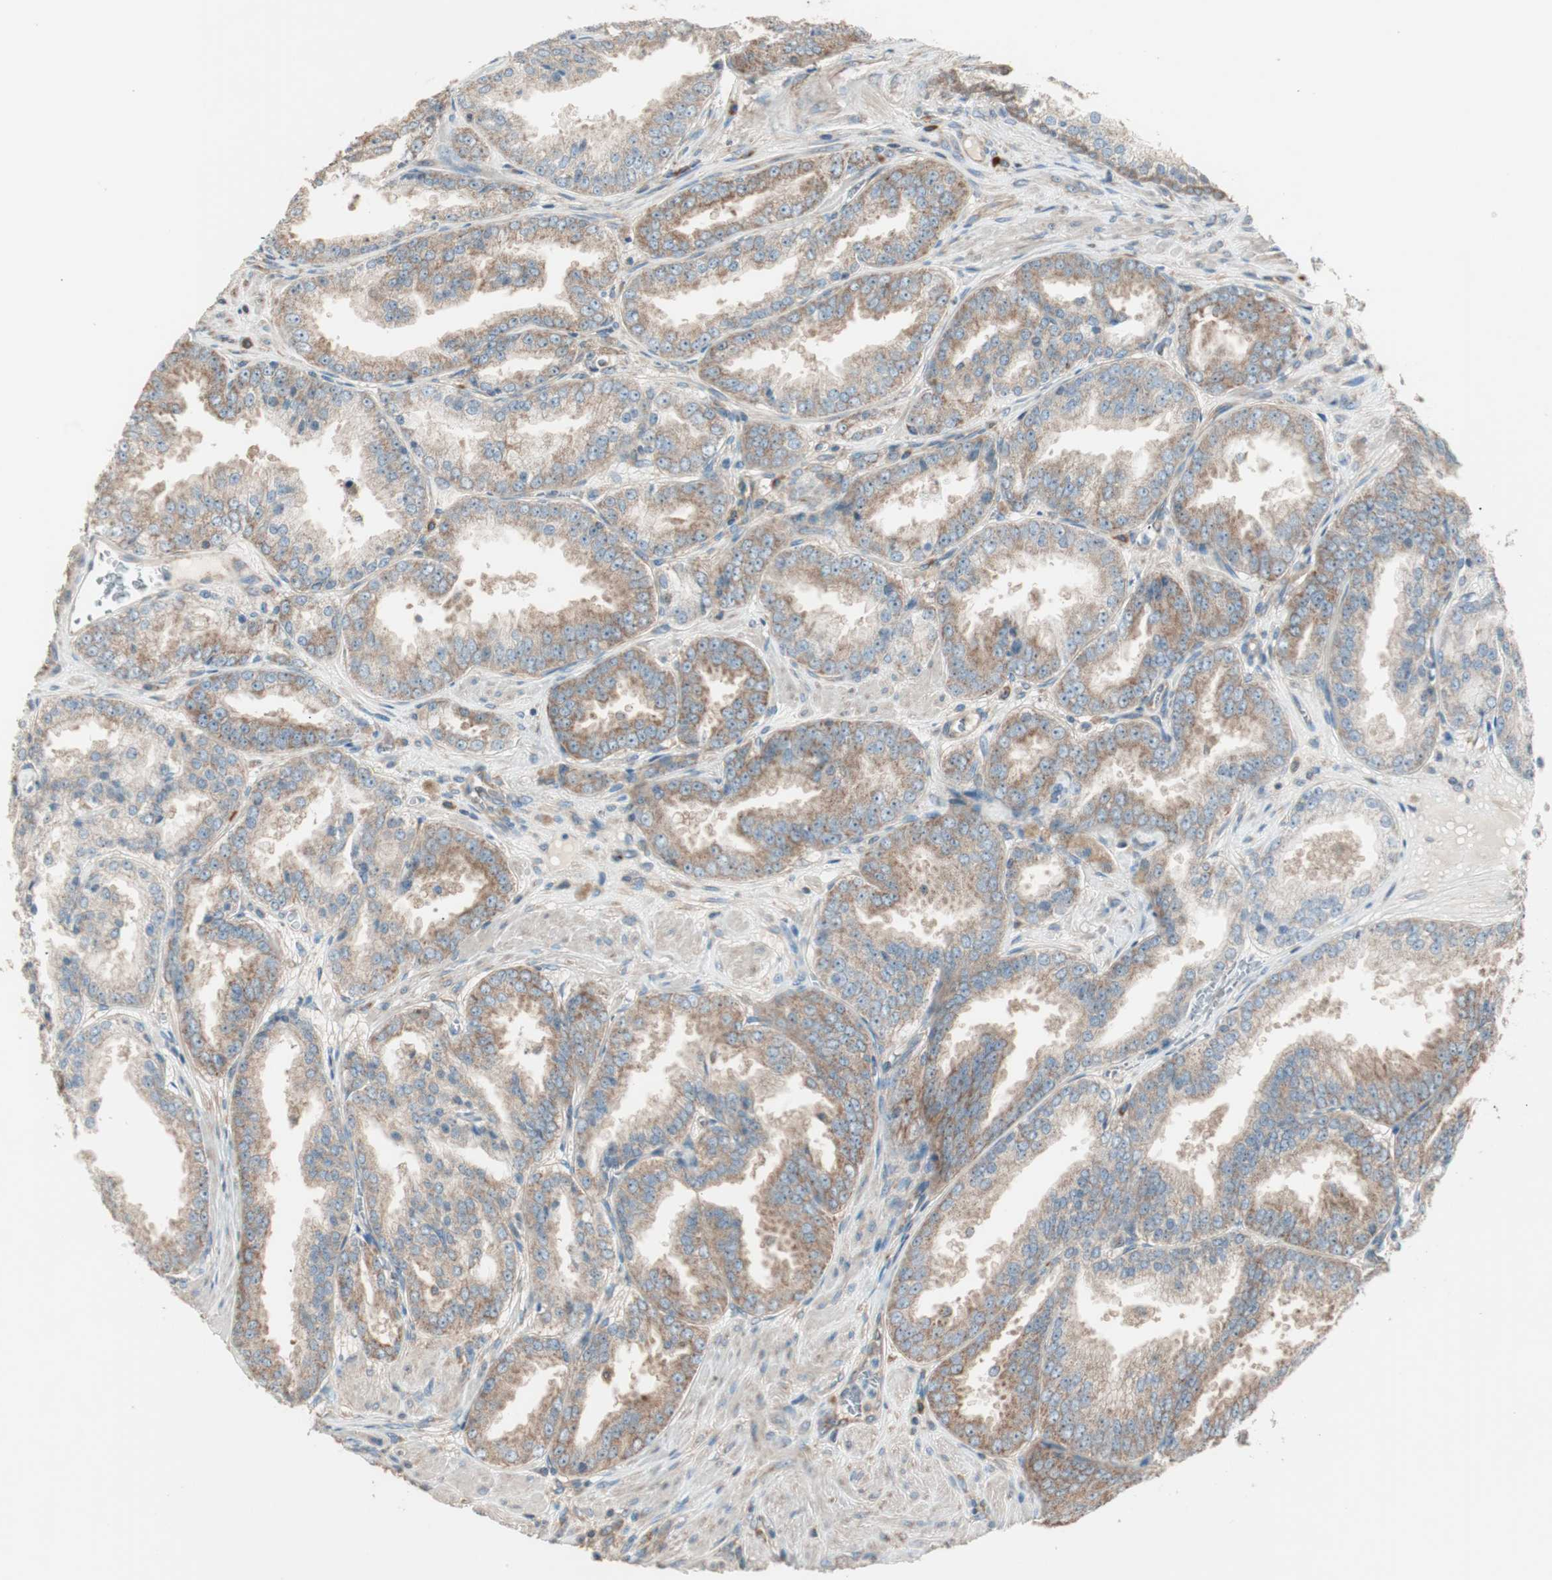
{"staining": {"intensity": "moderate", "quantity": ">75%", "location": "cytoplasmic/membranous"}, "tissue": "prostate cancer", "cell_type": "Tumor cells", "image_type": "cancer", "snomed": [{"axis": "morphology", "description": "Adenocarcinoma, High grade"}, {"axis": "topography", "description": "Prostate"}], "caption": "Immunohistochemical staining of prostate cancer demonstrates medium levels of moderate cytoplasmic/membranous expression in approximately >75% of tumor cells.", "gene": "CC2D1A", "patient": {"sex": "male", "age": 61}}